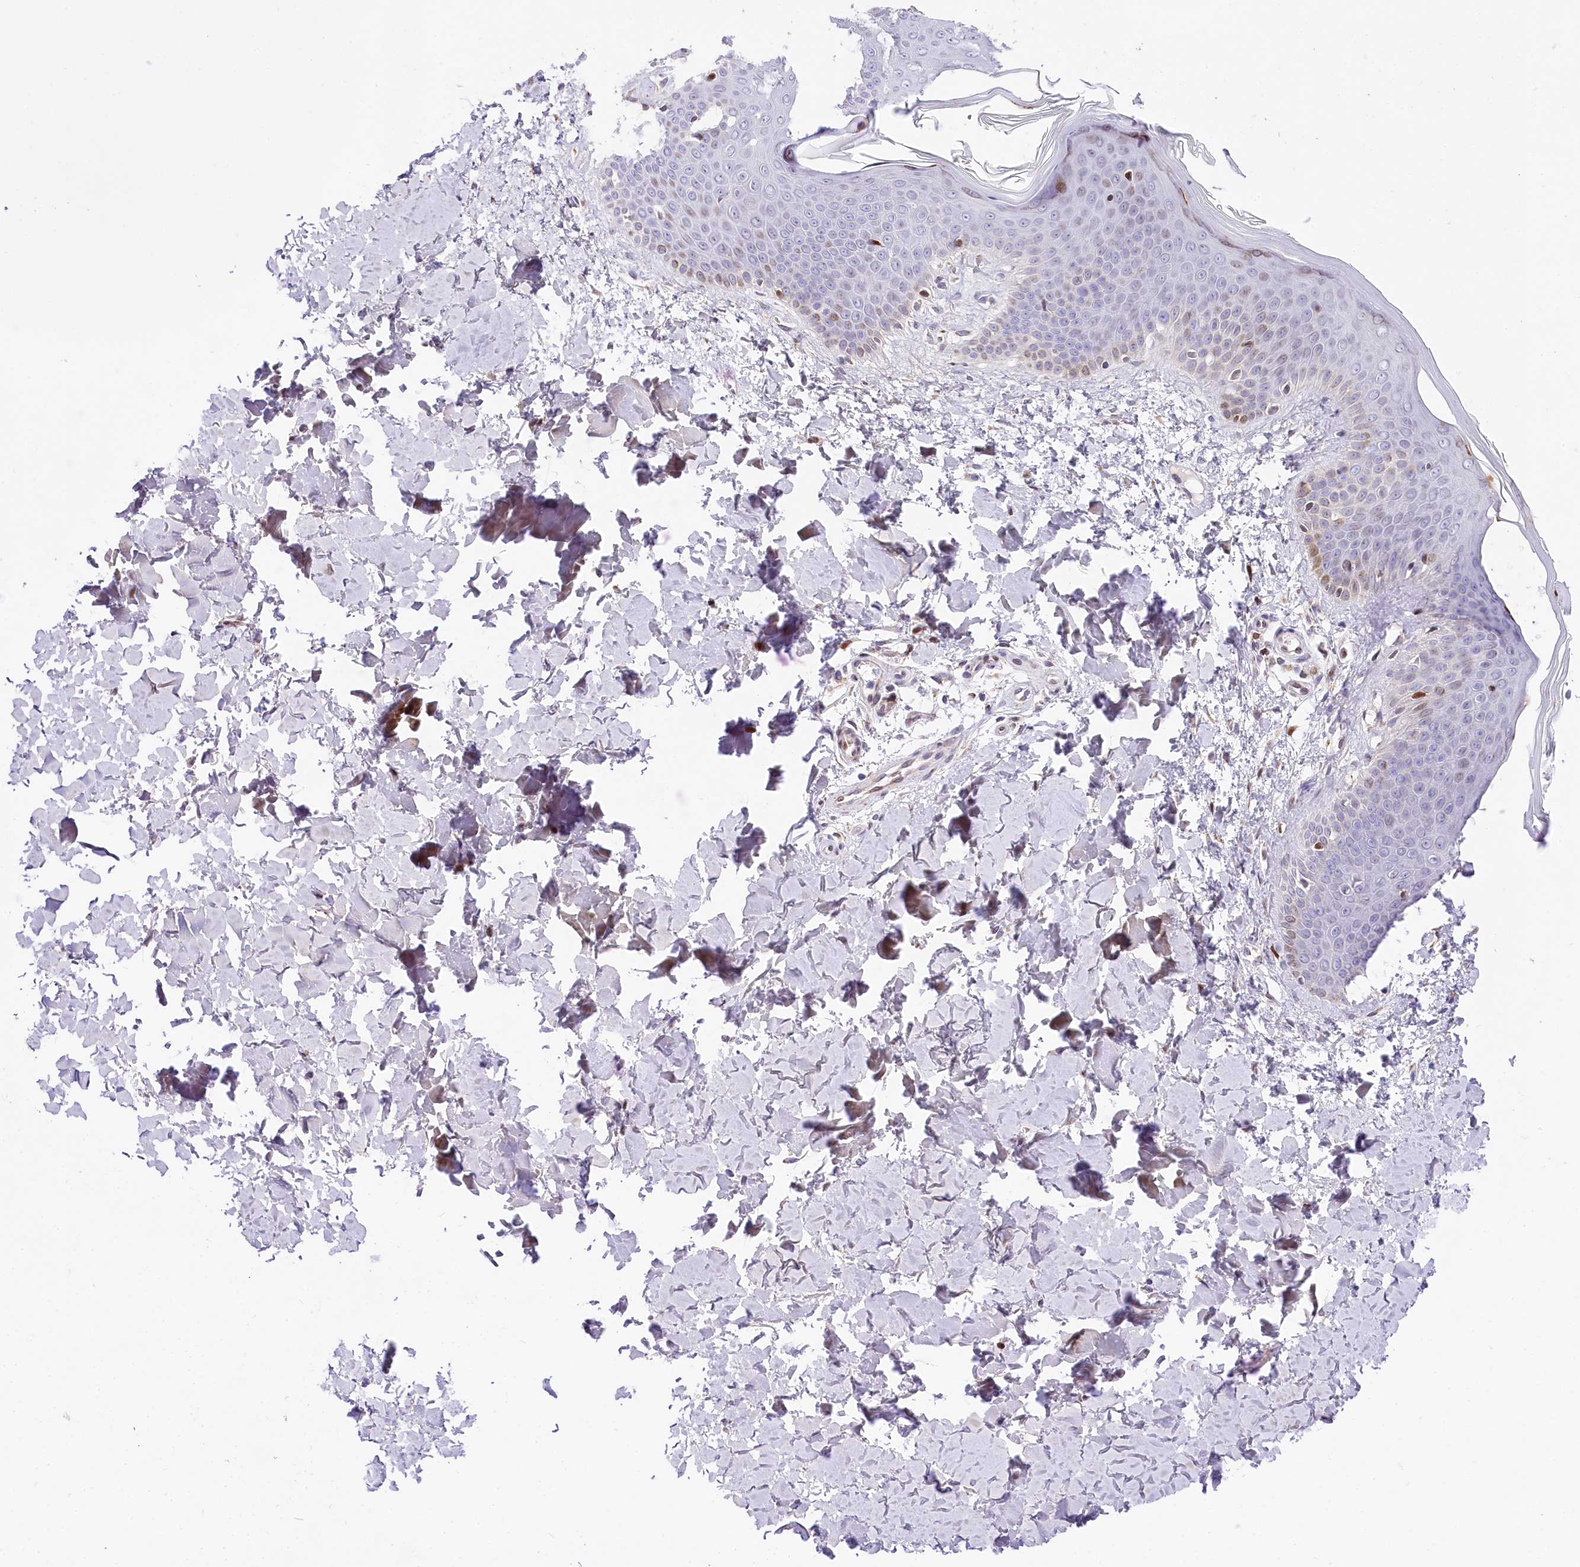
{"staining": {"intensity": "negative", "quantity": "none", "location": "none"}, "tissue": "skin", "cell_type": "Fibroblasts", "image_type": "normal", "snomed": [{"axis": "morphology", "description": "Normal tissue, NOS"}, {"axis": "topography", "description": "Skin"}], "caption": "An image of human skin is negative for staining in fibroblasts. (Brightfield microscopy of DAB (3,3'-diaminobenzidine) immunohistochemistry (IHC) at high magnification).", "gene": "PPIP5K2", "patient": {"sex": "male", "age": 36}}